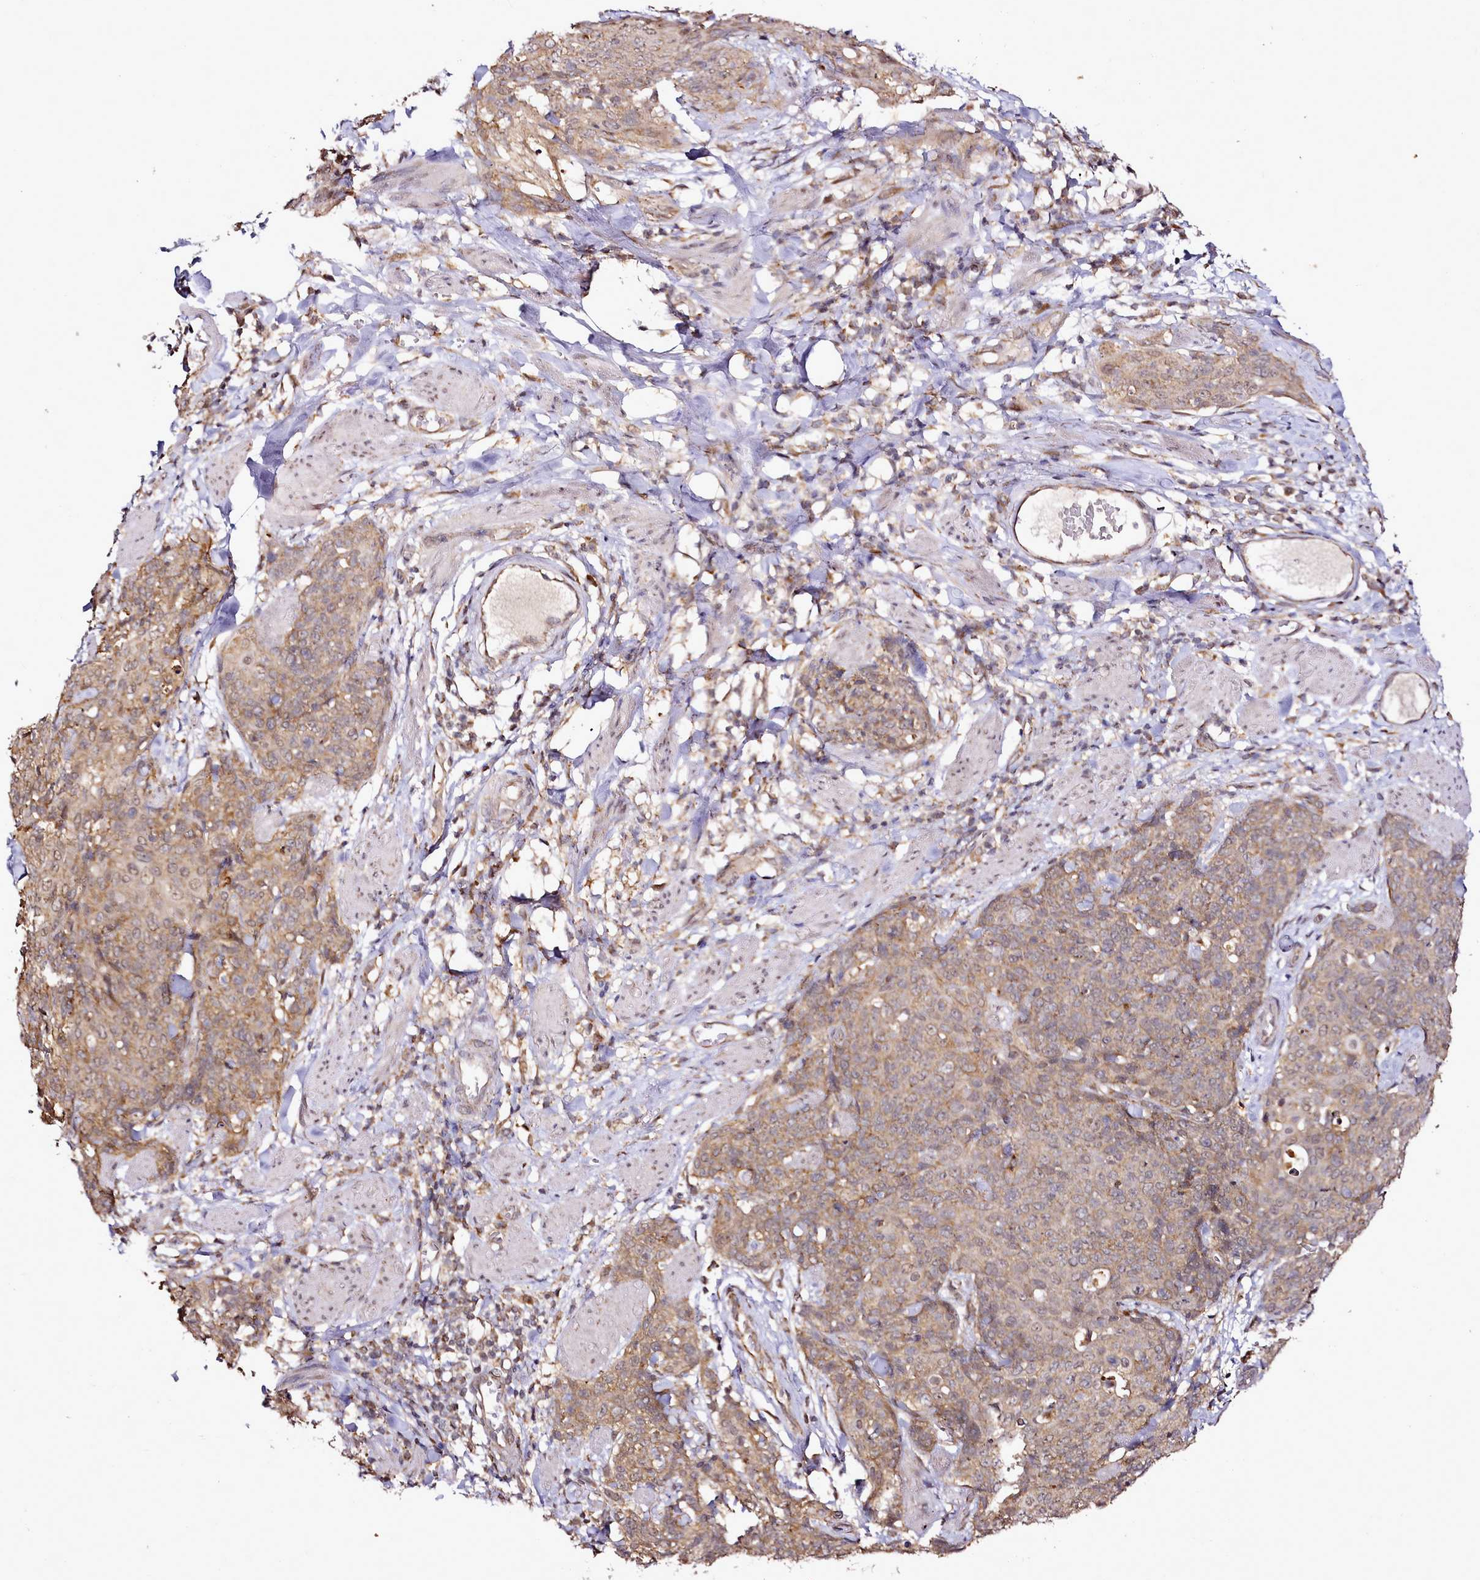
{"staining": {"intensity": "moderate", "quantity": ">75%", "location": "cytoplasmic/membranous"}, "tissue": "skin cancer", "cell_type": "Tumor cells", "image_type": "cancer", "snomed": [{"axis": "morphology", "description": "Squamous cell carcinoma, NOS"}, {"axis": "topography", "description": "Skin"}, {"axis": "topography", "description": "Vulva"}], "caption": "Immunohistochemical staining of skin cancer (squamous cell carcinoma) exhibits moderate cytoplasmic/membranous protein staining in approximately >75% of tumor cells.", "gene": "EDIL3", "patient": {"sex": "female", "age": 85}}